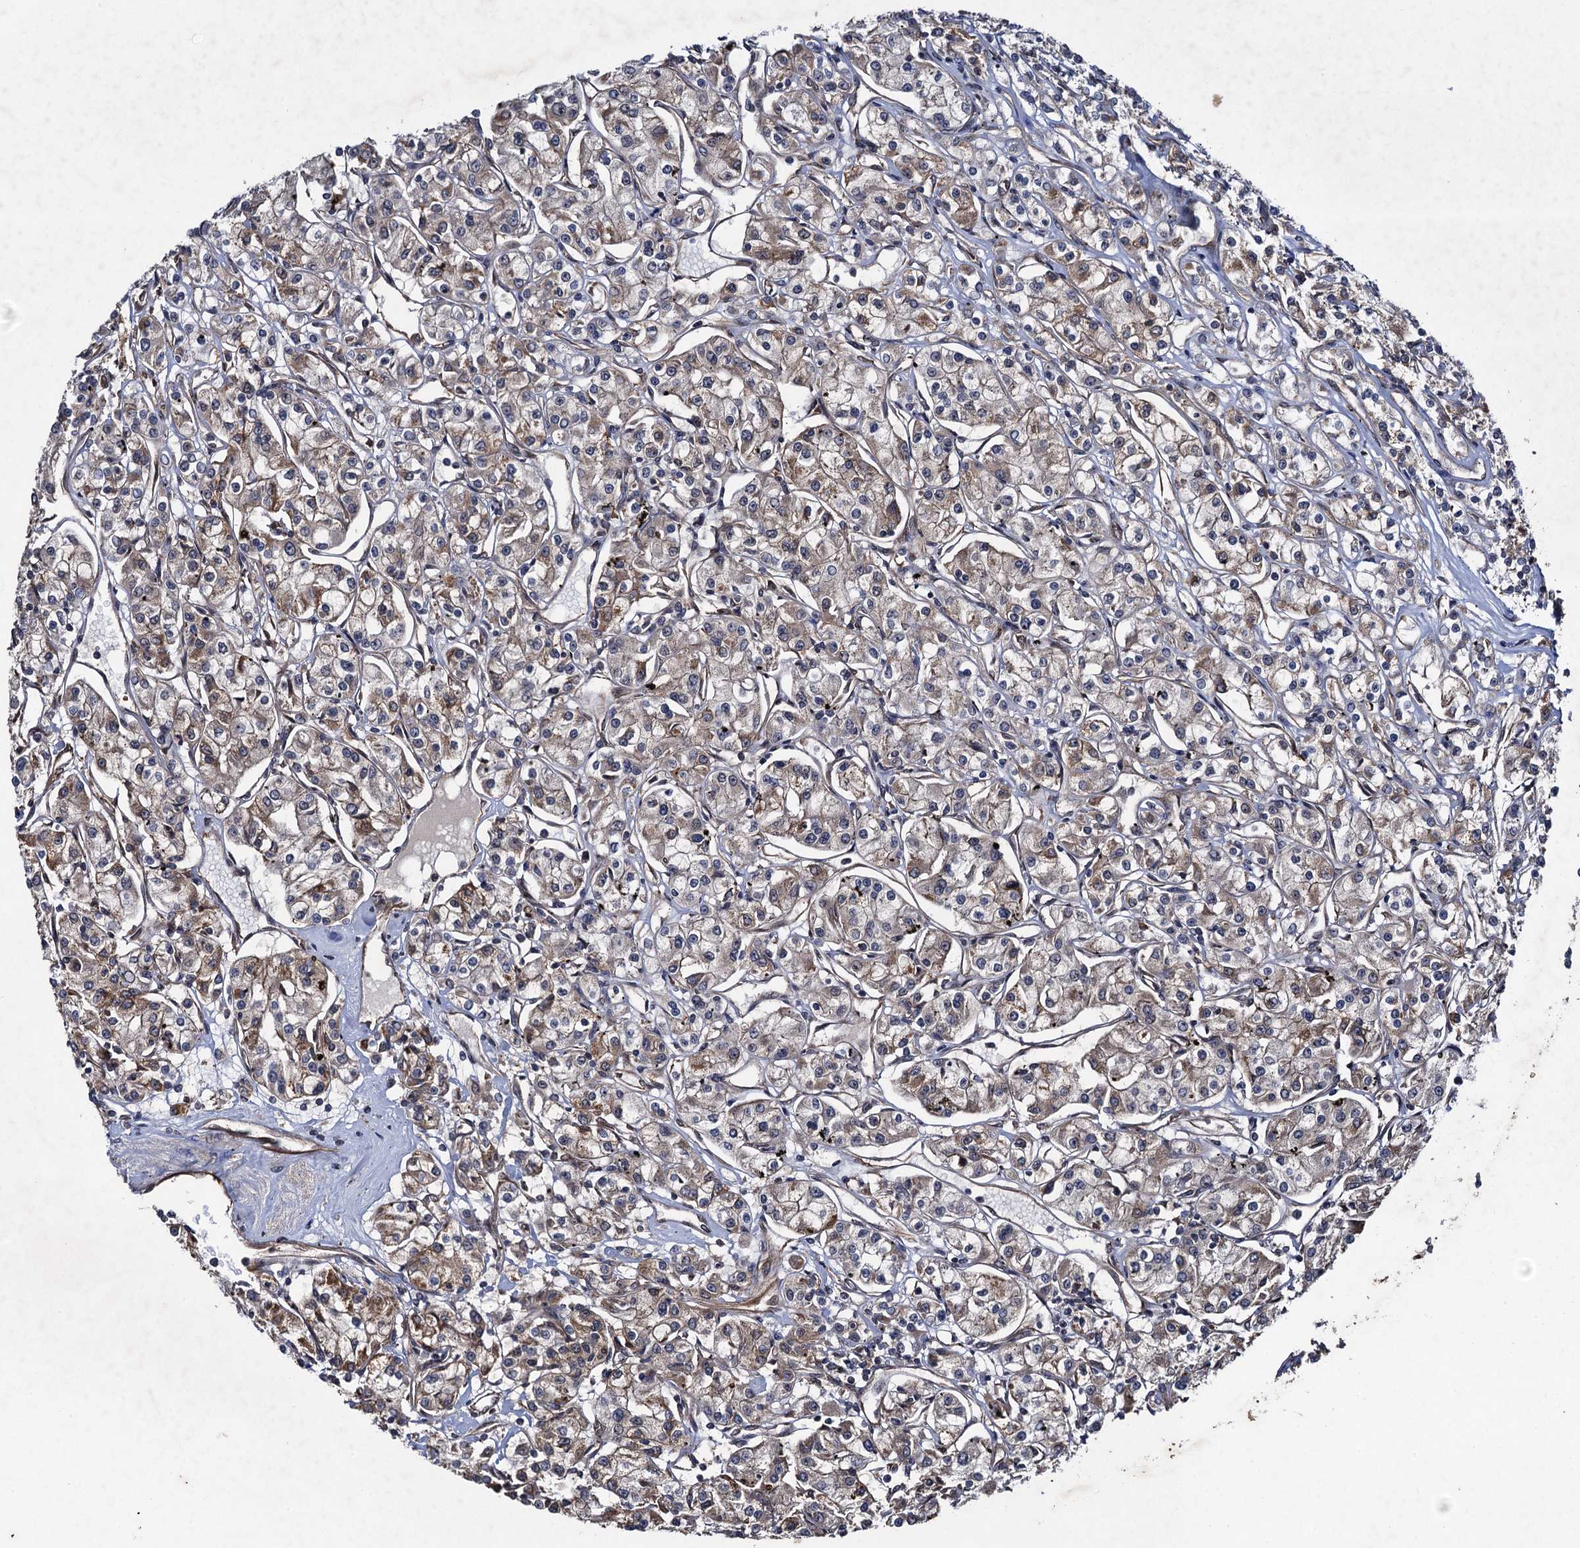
{"staining": {"intensity": "moderate", "quantity": "25%-75%", "location": "cytoplasmic/membranous"}, "tissue": "renal cancer", "cell_type": "Tumor cells", "image_type": "cancer", "snomed": [{"axis": "morphology", "description": "Adenocarcinoma, NOS"}, {"axis": "topography", "description": "Kidney"}], "caption": "The photomicrograph reveals immunohistochemical staining of adenocarcinoma (renal). There is moderate cytoplasmic/membranous staining is appreciated in about 25%-75% of tumor cells.", "gene": "HAUS1", "patient": {"sex": "female", "age": 59}}